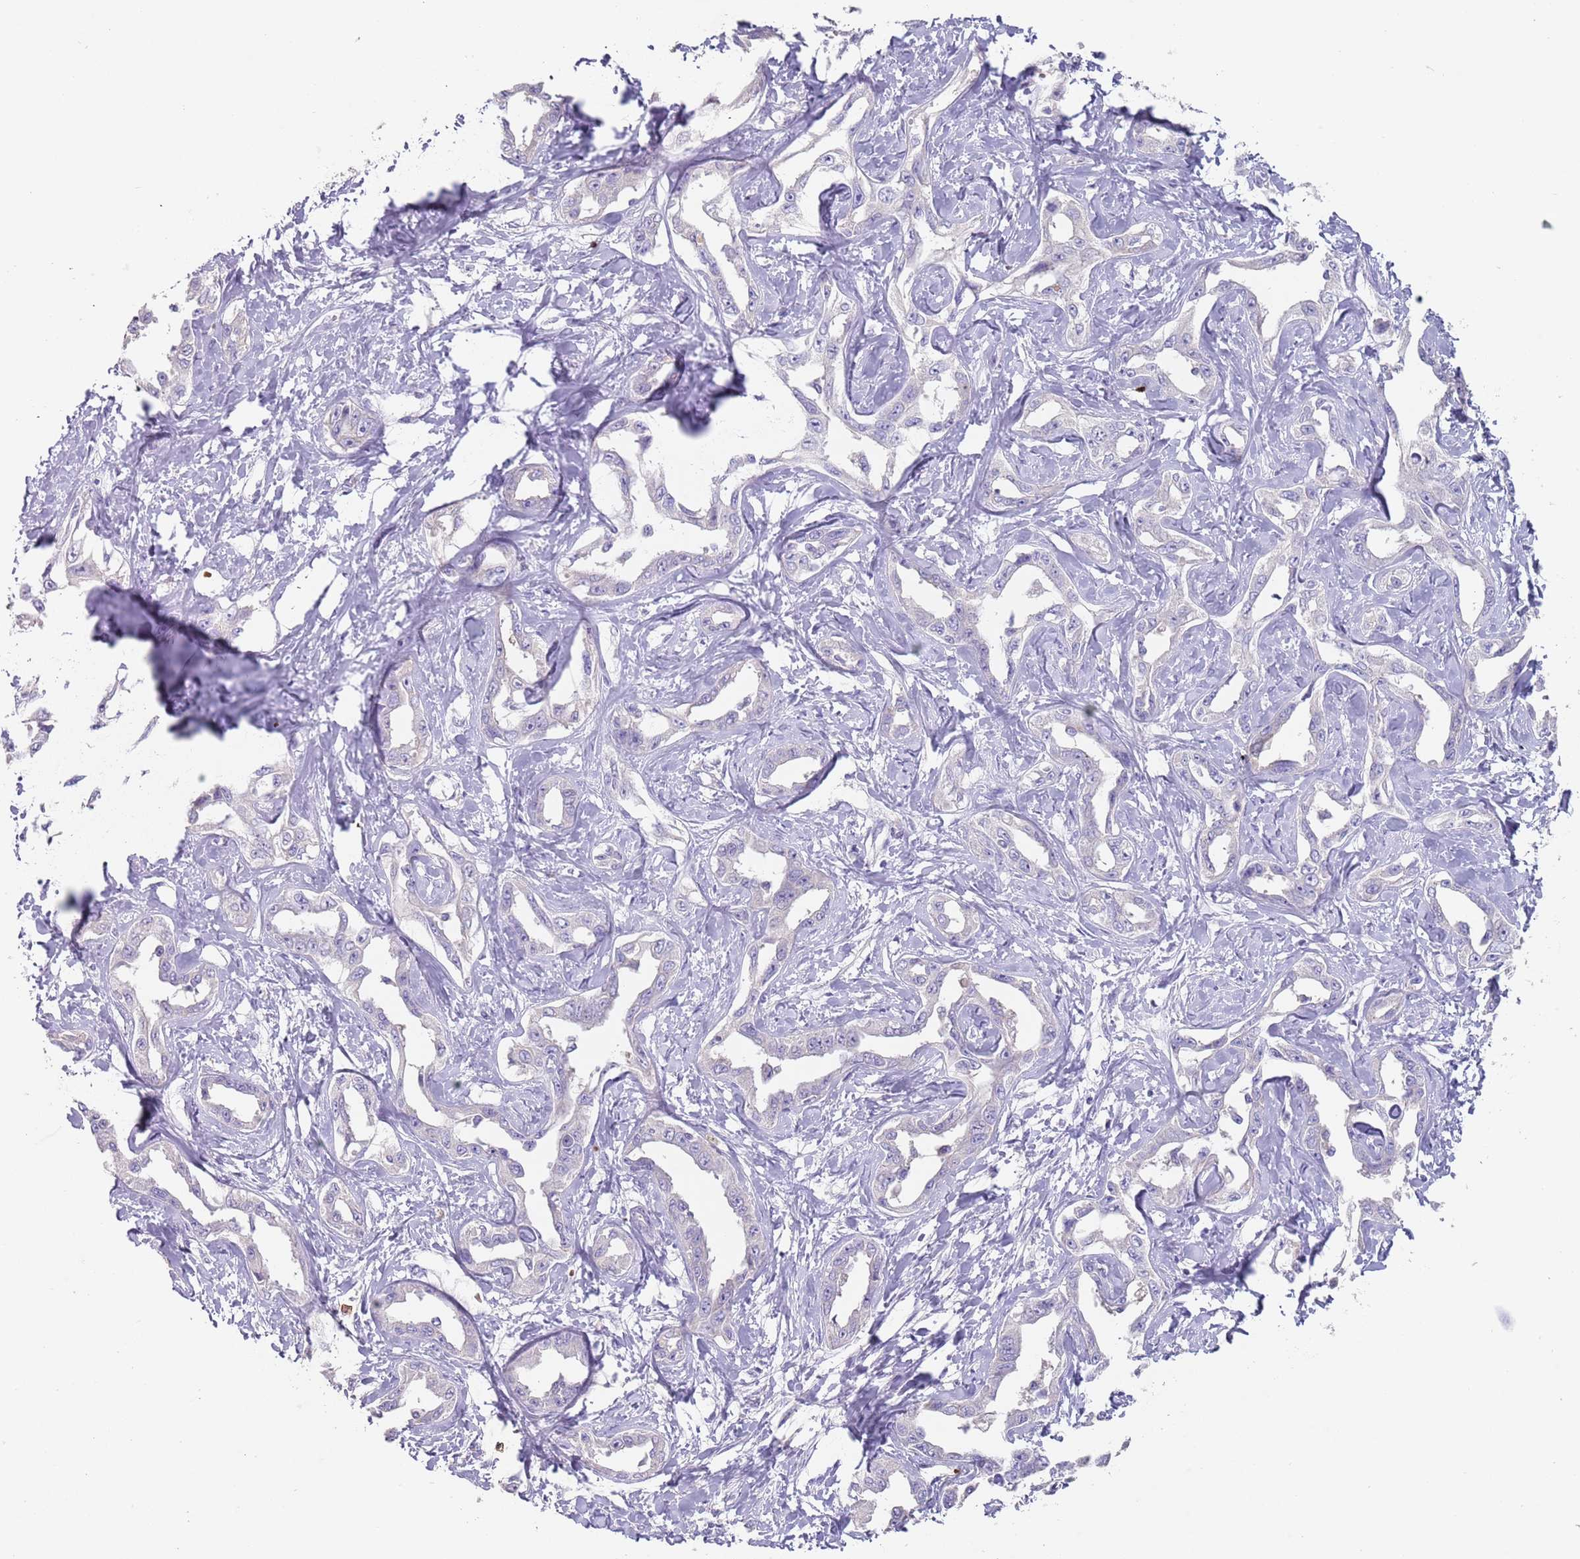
{"staining": {"intensity": "negative", "quantity": "none", "location": "none"}, "tissue": "liver cancer", "cell_type": "Tumor cells", "image_type": "cancer", "snomed": [{"axis": "morphology", "description": "Cholangiocarcinoma"}, {"axis": "topography", "description": "Liver"}], "caption": "This is a micrograph of immunohistochemistry (IHC) staining of liver cancer, which shows no staining in tumor cells.", "gene": "TMEM251", "patient": {"sex": "male", "age": 59}}